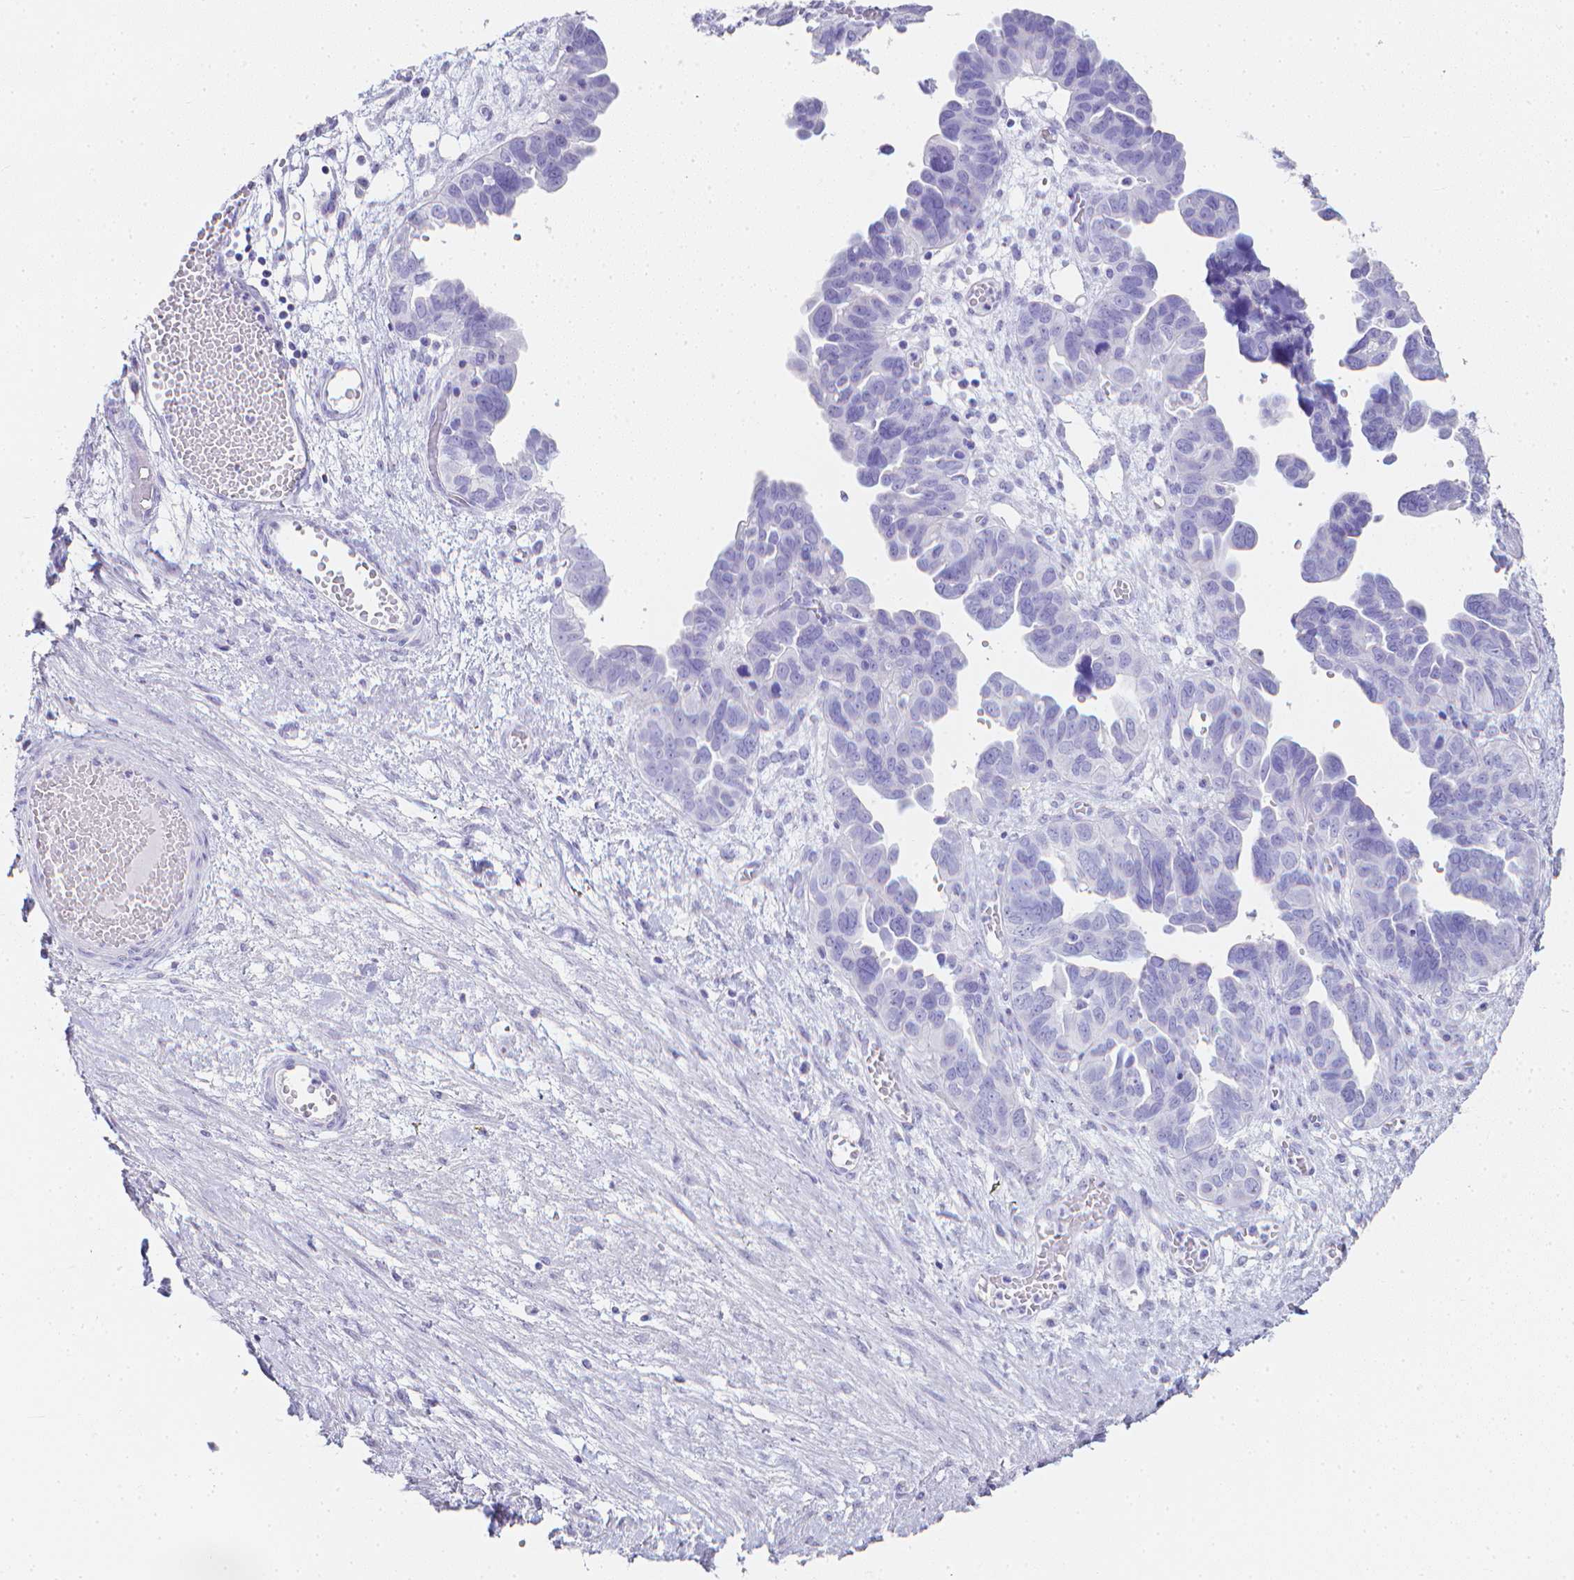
{"staining": {"intensity": "negative", "quantity": "none", "location": "none"}, "tissue": "ovarian cancer", "cell_type": "Tumor cells", "image_type": "cancer", "snomed": [{"axis": "morphology", "description": "Cystadenocarcinoma, serous, NOS"}, {"axis": "topography", "description": "Ovary"}], "caption": "A histopathology image of human ovarian cancer (serous cystadenocarcinoma) is negative for staining in tumor cells. (DAB IHC visualized using brightfield microscopy, high magnification).", "gene": "LGALS4", "patient": {"sex": "female", "age": 64}}